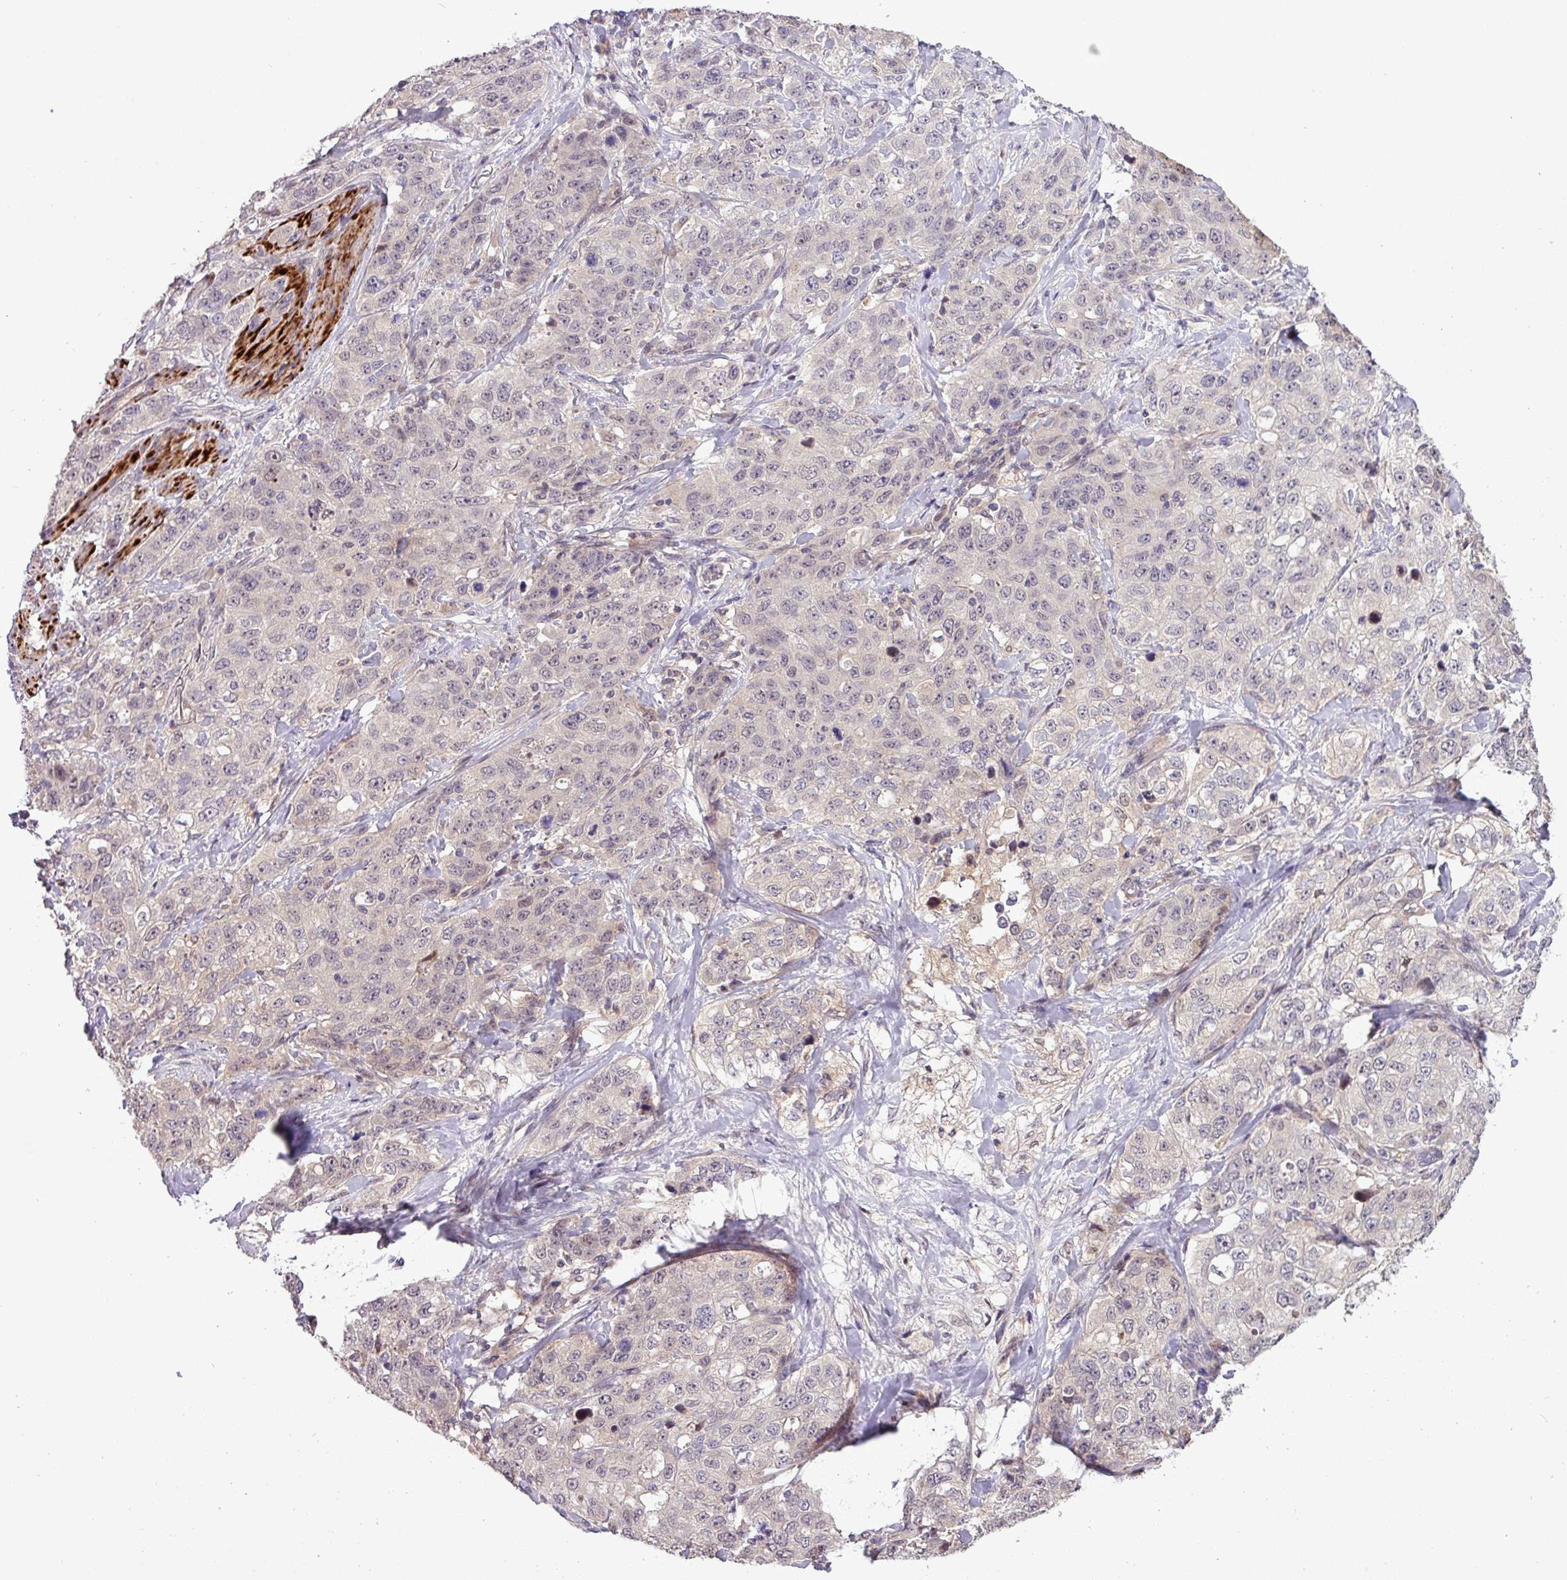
{"staining": {"intensity": "negative", "quantity": "none", "location": "none"}, "tissue": "stomach cancer", "cell_type": "Tumor cells", "image_type": "cancer", "snomed": [{"axis": "morphology", "description": "Adenocarcinoma, NOS"}, {"axis": "topography", "description": "Stomach"}], "caption": "This is a photomicrograph of immunohistochemistry (IHC) staining of stomach cancer, which shows no expression in tumor cells.", "gene": "RIPPLY1", "patient": {"sex": "male", "age": 48}}